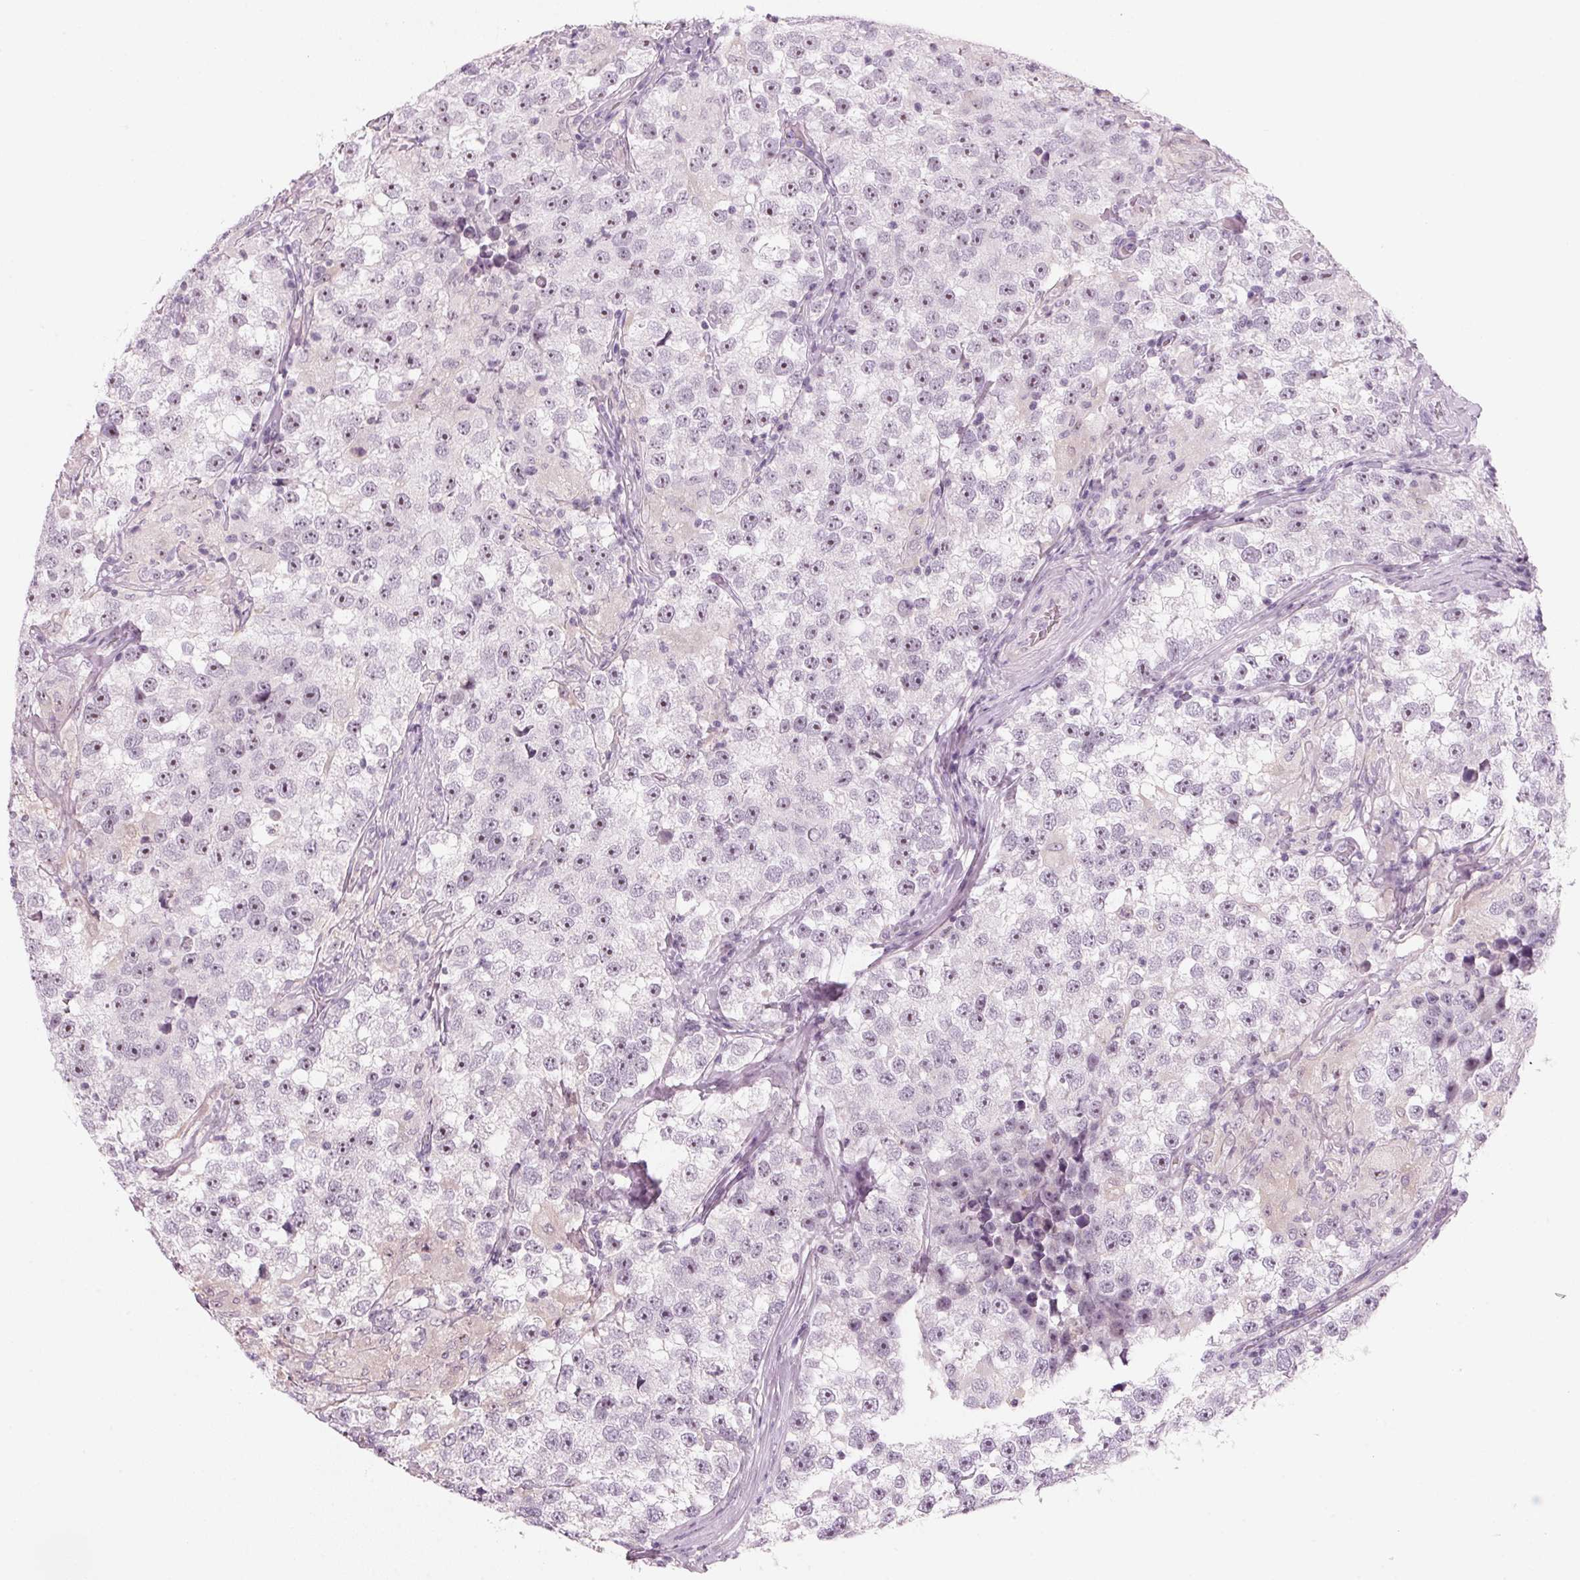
{"staining": {"intensity": "moderate", "quantity": "25%-75%", "location": "nuclear"}, "tissue": "testis cancer", "cell_type": "Tumor cells", "image_type": "cancer", "snomed": [{"axis": "morphology", "description": "Seminoma, NOS"}, {"axis": "topography", "description": "Testis"}], "caption": "Immunohistochemical staining of seminoma (testis) displays moderate nuclear protein expression in approximately 25%-75% of tumor cells.", "gene": "DNTTIP2", "patient": {"sex": "male", "age": 46}}